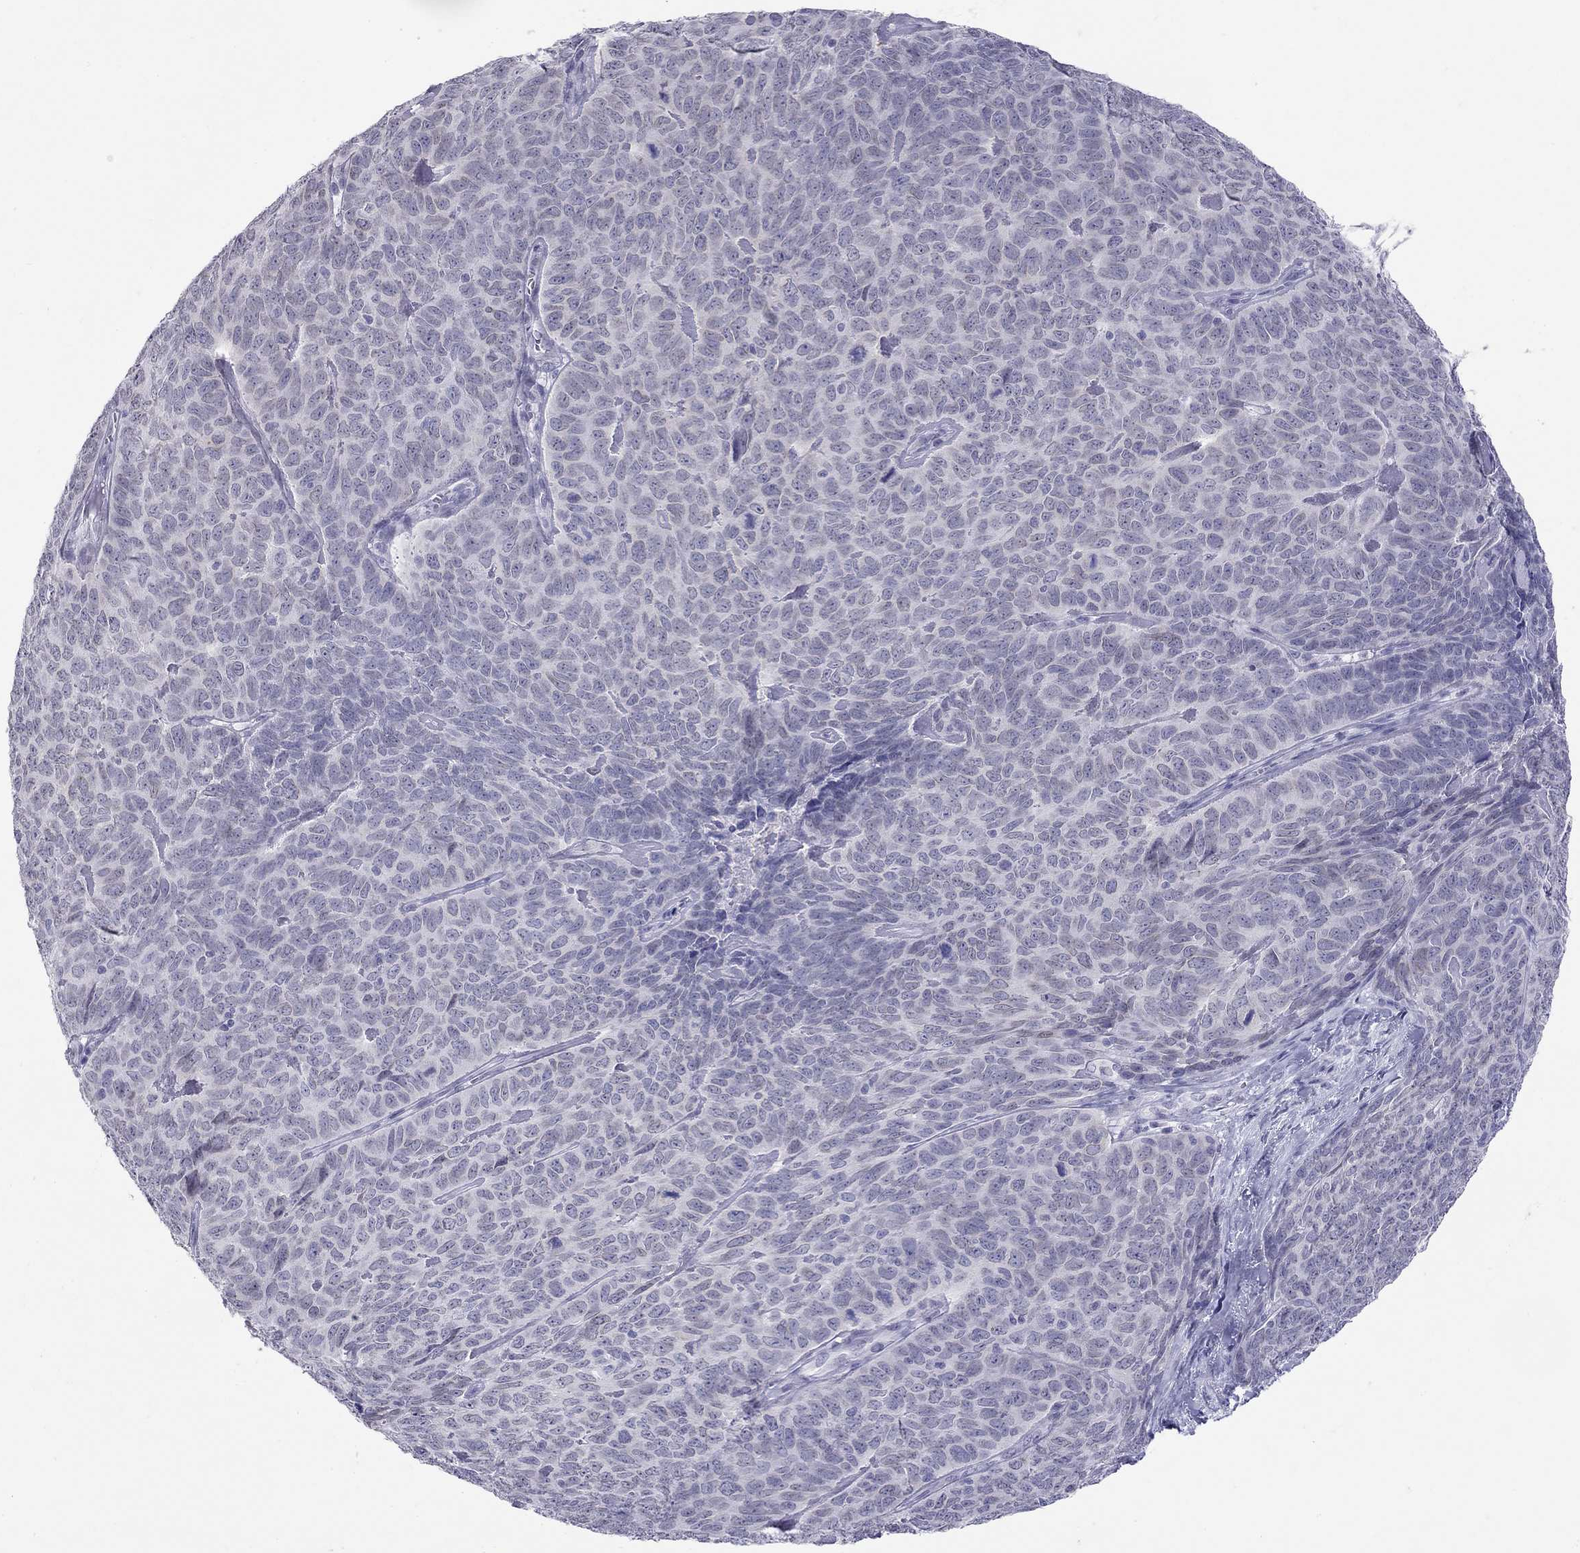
{"staining": {"intensity": "negative", "quantity": "none", "location": "none"}, "tissue": "skin cancer", "cell_type": "Tumor cells", "image_type": "cancer", "snomed": [{"axis": "morphology", "description": "Squamous cell carcinoma, NOS"}, {"axis": "topography", "description": "Skin"}, {"axis": "topography", "description": "Anal"}], "caption": "An image of squamous cell carcinoma (skin) stained for a protein exhibits no brown staining in tumor cells.", "gene": "ARMC12", "patient": {"sex": "female", "age": 51}}